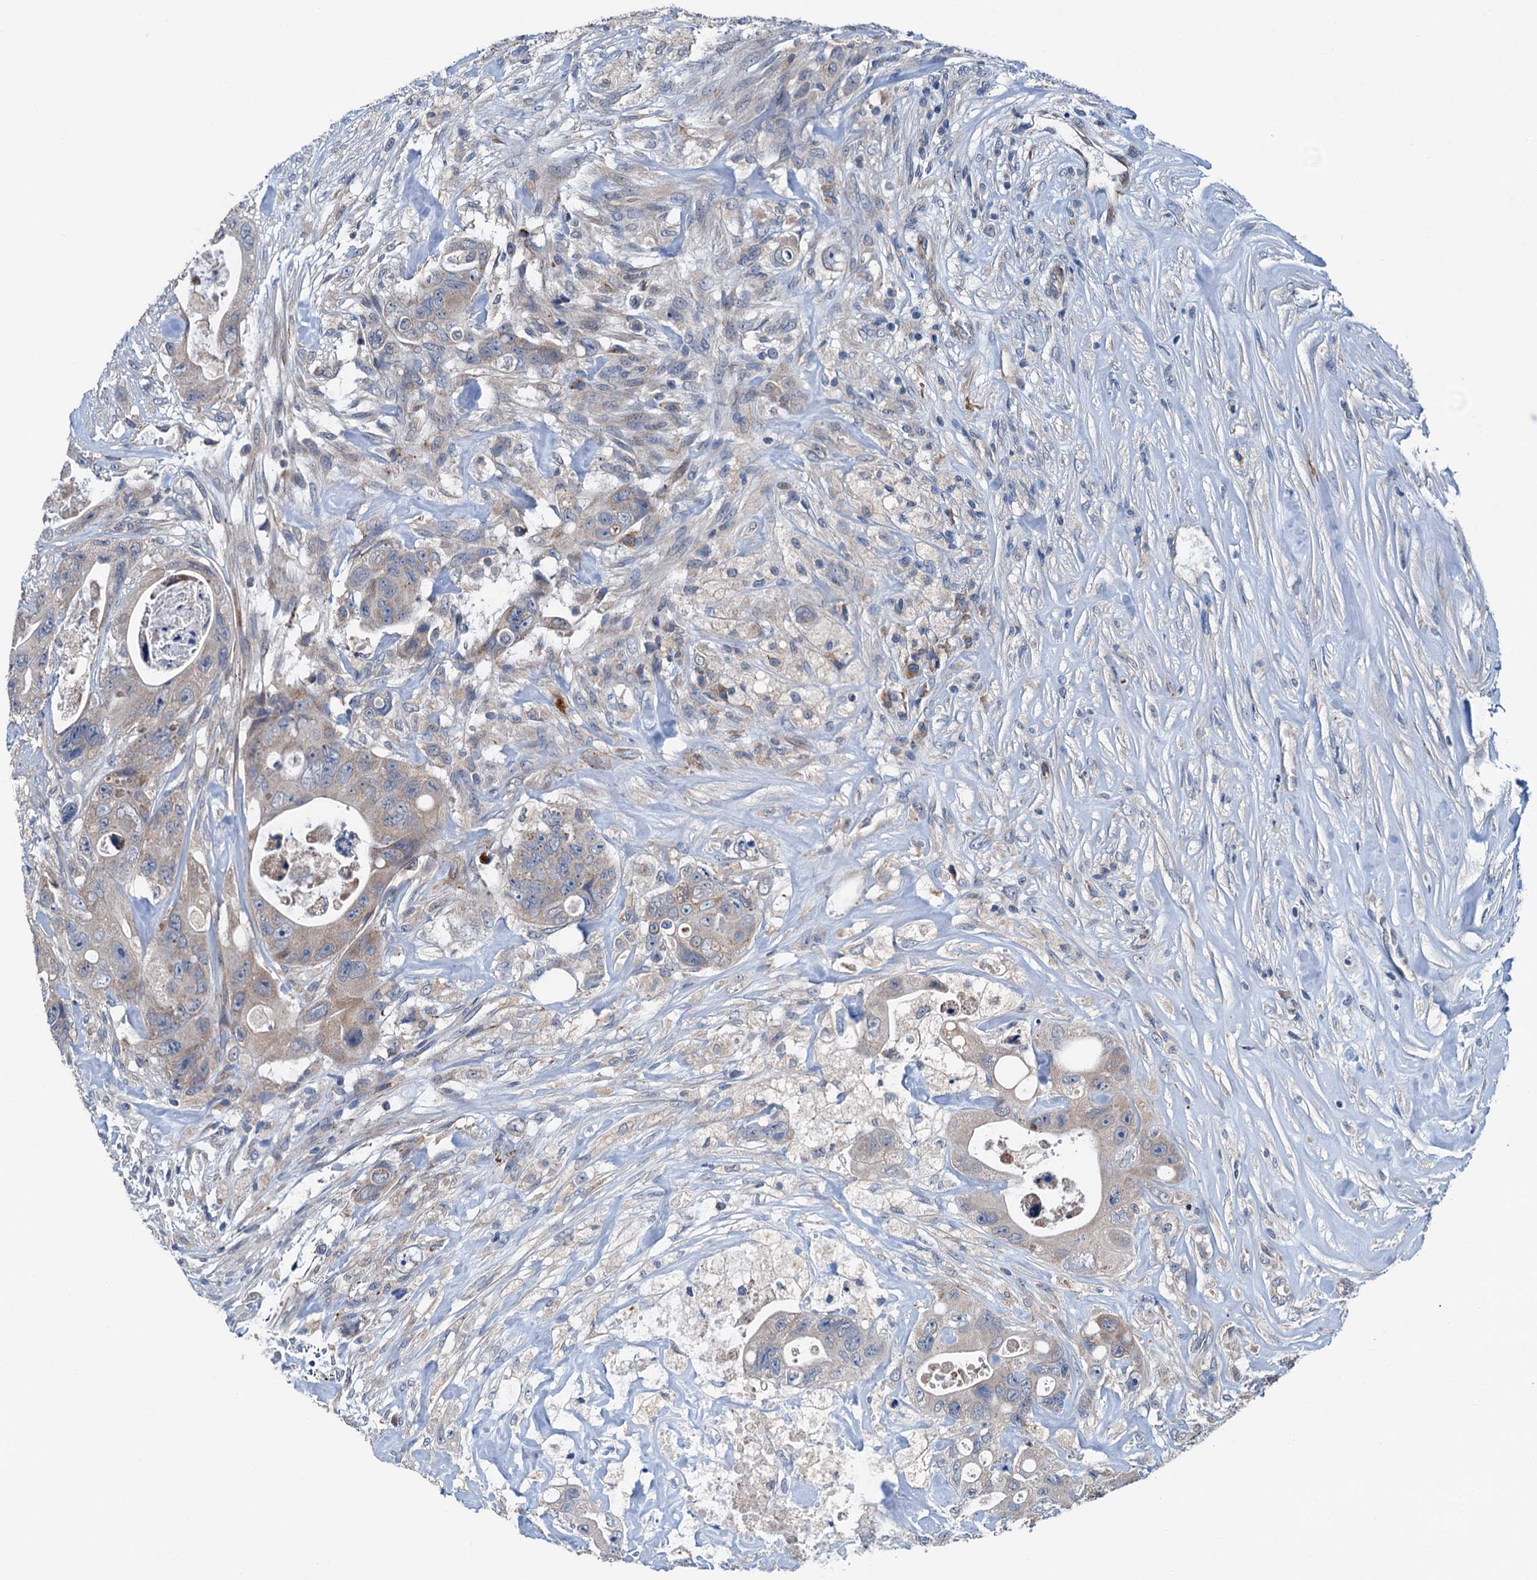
{"staining": {"intensity": "weak", "quantity": ">75%", "location": "cytoplasmic/membranous"}, "tissue": "colorectal cancer", "cell_type": "Tumor cells", "image_type": "cancer", "snomed": [{"axis": "morphology", "description": "Adenocarcinoma, NOS"}, {"axis": "topography", "description": "Colon"}], "caption": "DAB (3,3'-diaminobenzidine) immunohistochemical staining of human colorectal cancer shows weak cytoplasmic/membranous protein staining in approximately >75% of tumor cells.", "gene": "ELAC1", "patient": {"sex": "female", "age": 46}}